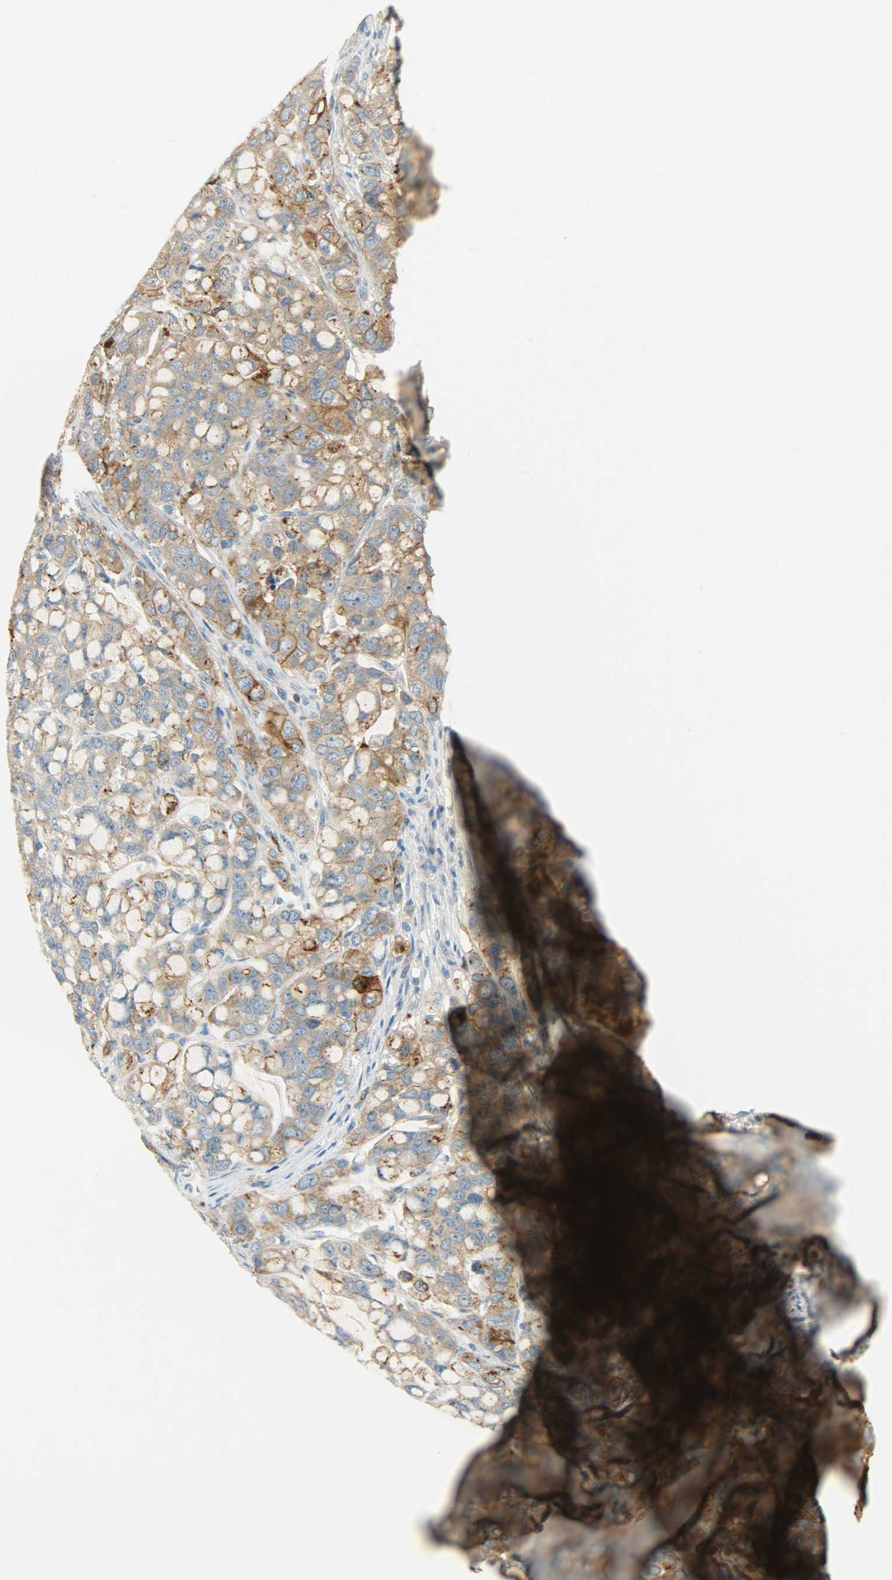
{"staining": {"intensity": "strong", "quantity": ">75%", "location": "cytoplasmic/membranous"}, "tissue": "stomach cancer", "cell_type": "Tumor cells", "image_type": "cancer", "snomed": [{"axis": "morphology", "description": "Adenocarcinoma, NOS"}, {"axis": "topography", "description": "Stomach, lower"}], "caption": "Stomach adenocarcinoma stained with a brown dye demonstrates strong cytoplasmic/membranous positive positivity in about >75% of tumor cells.", "gene": "DSG2", "patient": {"sex": "male", "age": 84}}